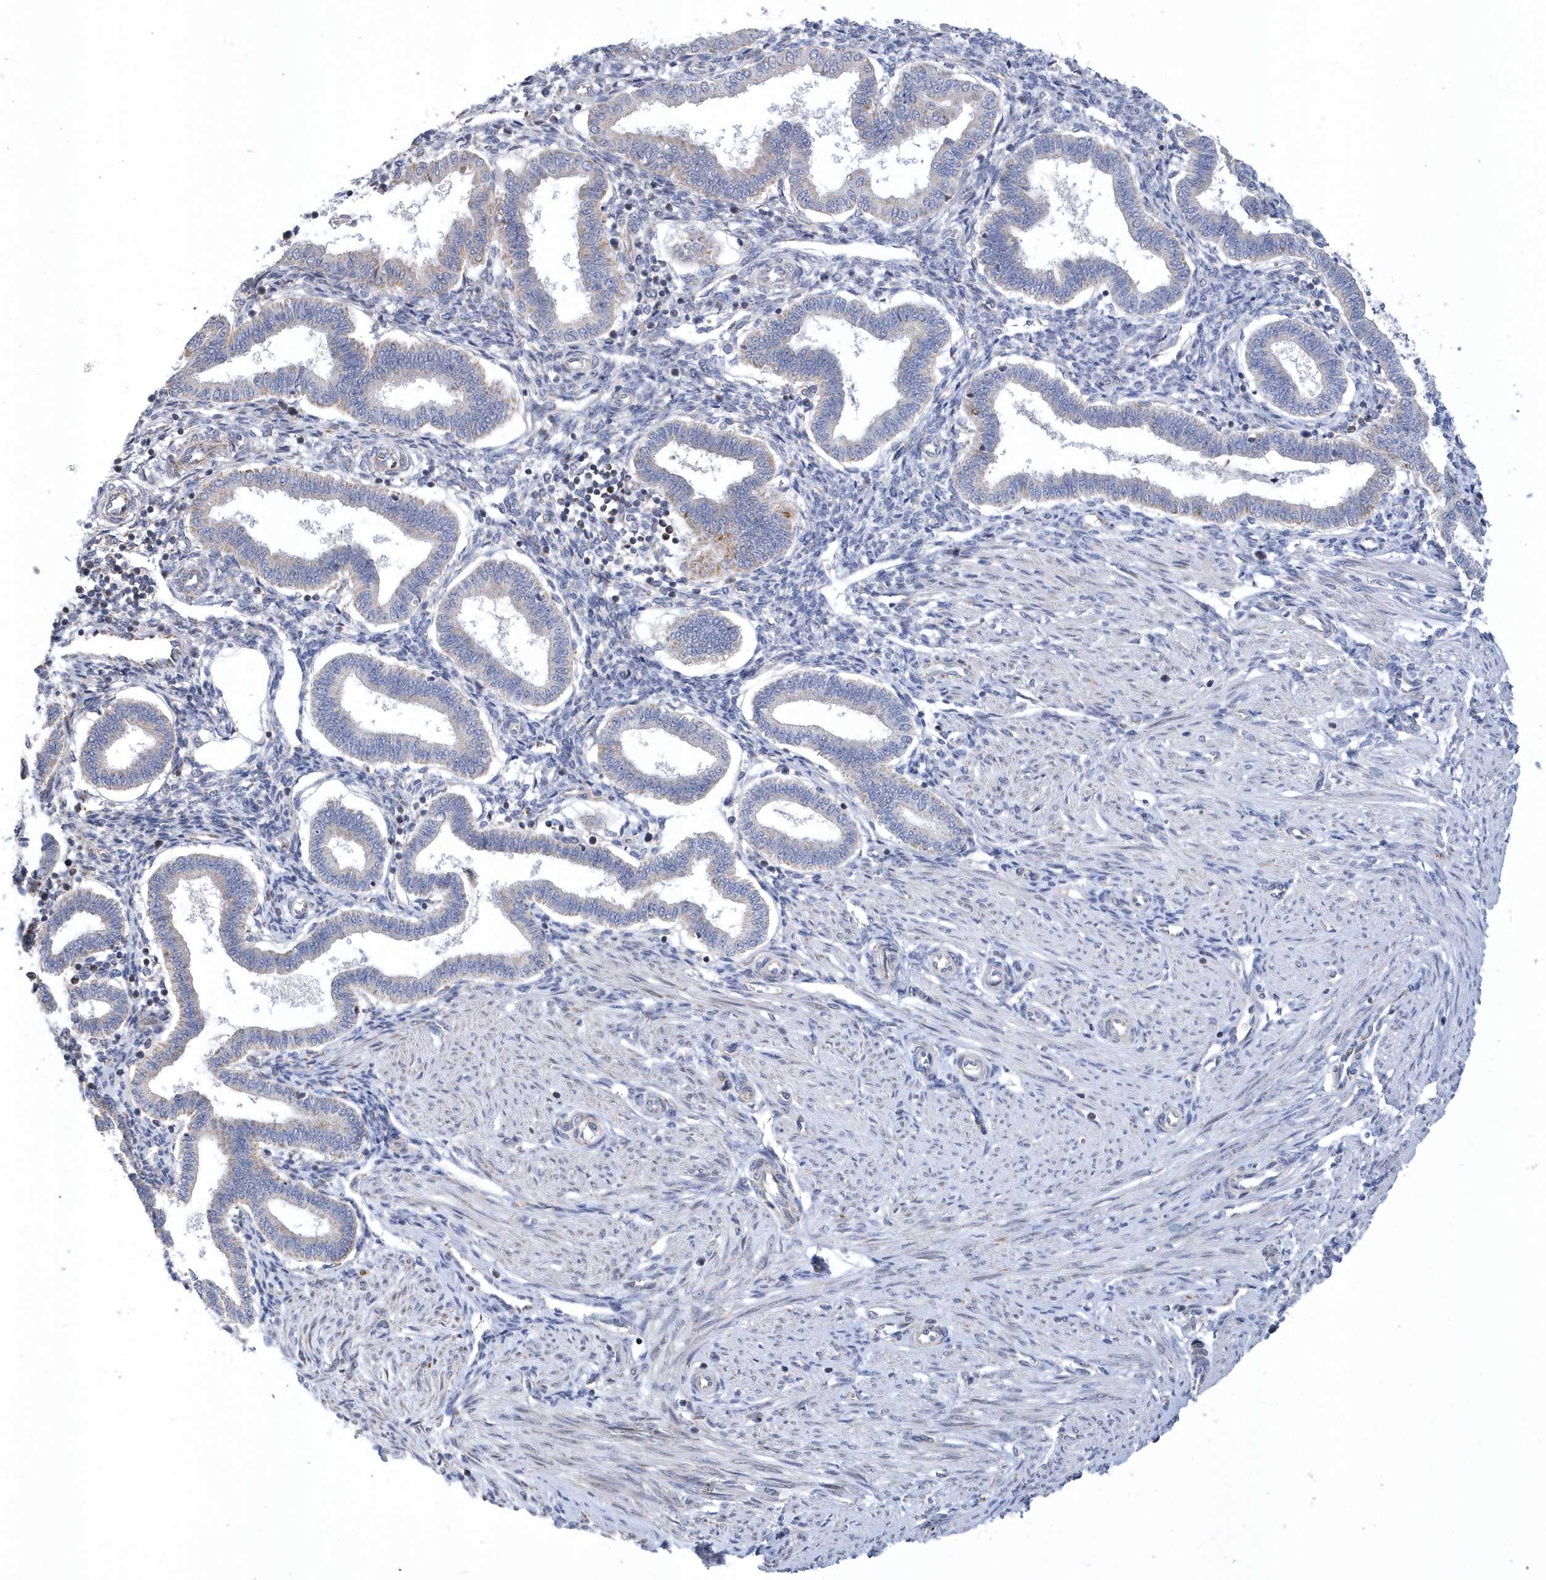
{"staining": {"intensity": "weak", "quantity": "<25%", "location": "cytoplasmic/membranous"}, "tissue": "endometrium", "cell_type": "Cells in endometrial stroma", "image_type": "normal", "snomed": [{"axis": "morphology", "description": "Normal tissue, NOS"}, {"axis": "topography", "description": "Endometrium"}], "caption": "Histopathology image shows no significant protein positivity in cells in endometrial stroma of unremarkable endometrium.", "gene": "VWA5B2", "patient": {"sex": "female", "age": 24}}